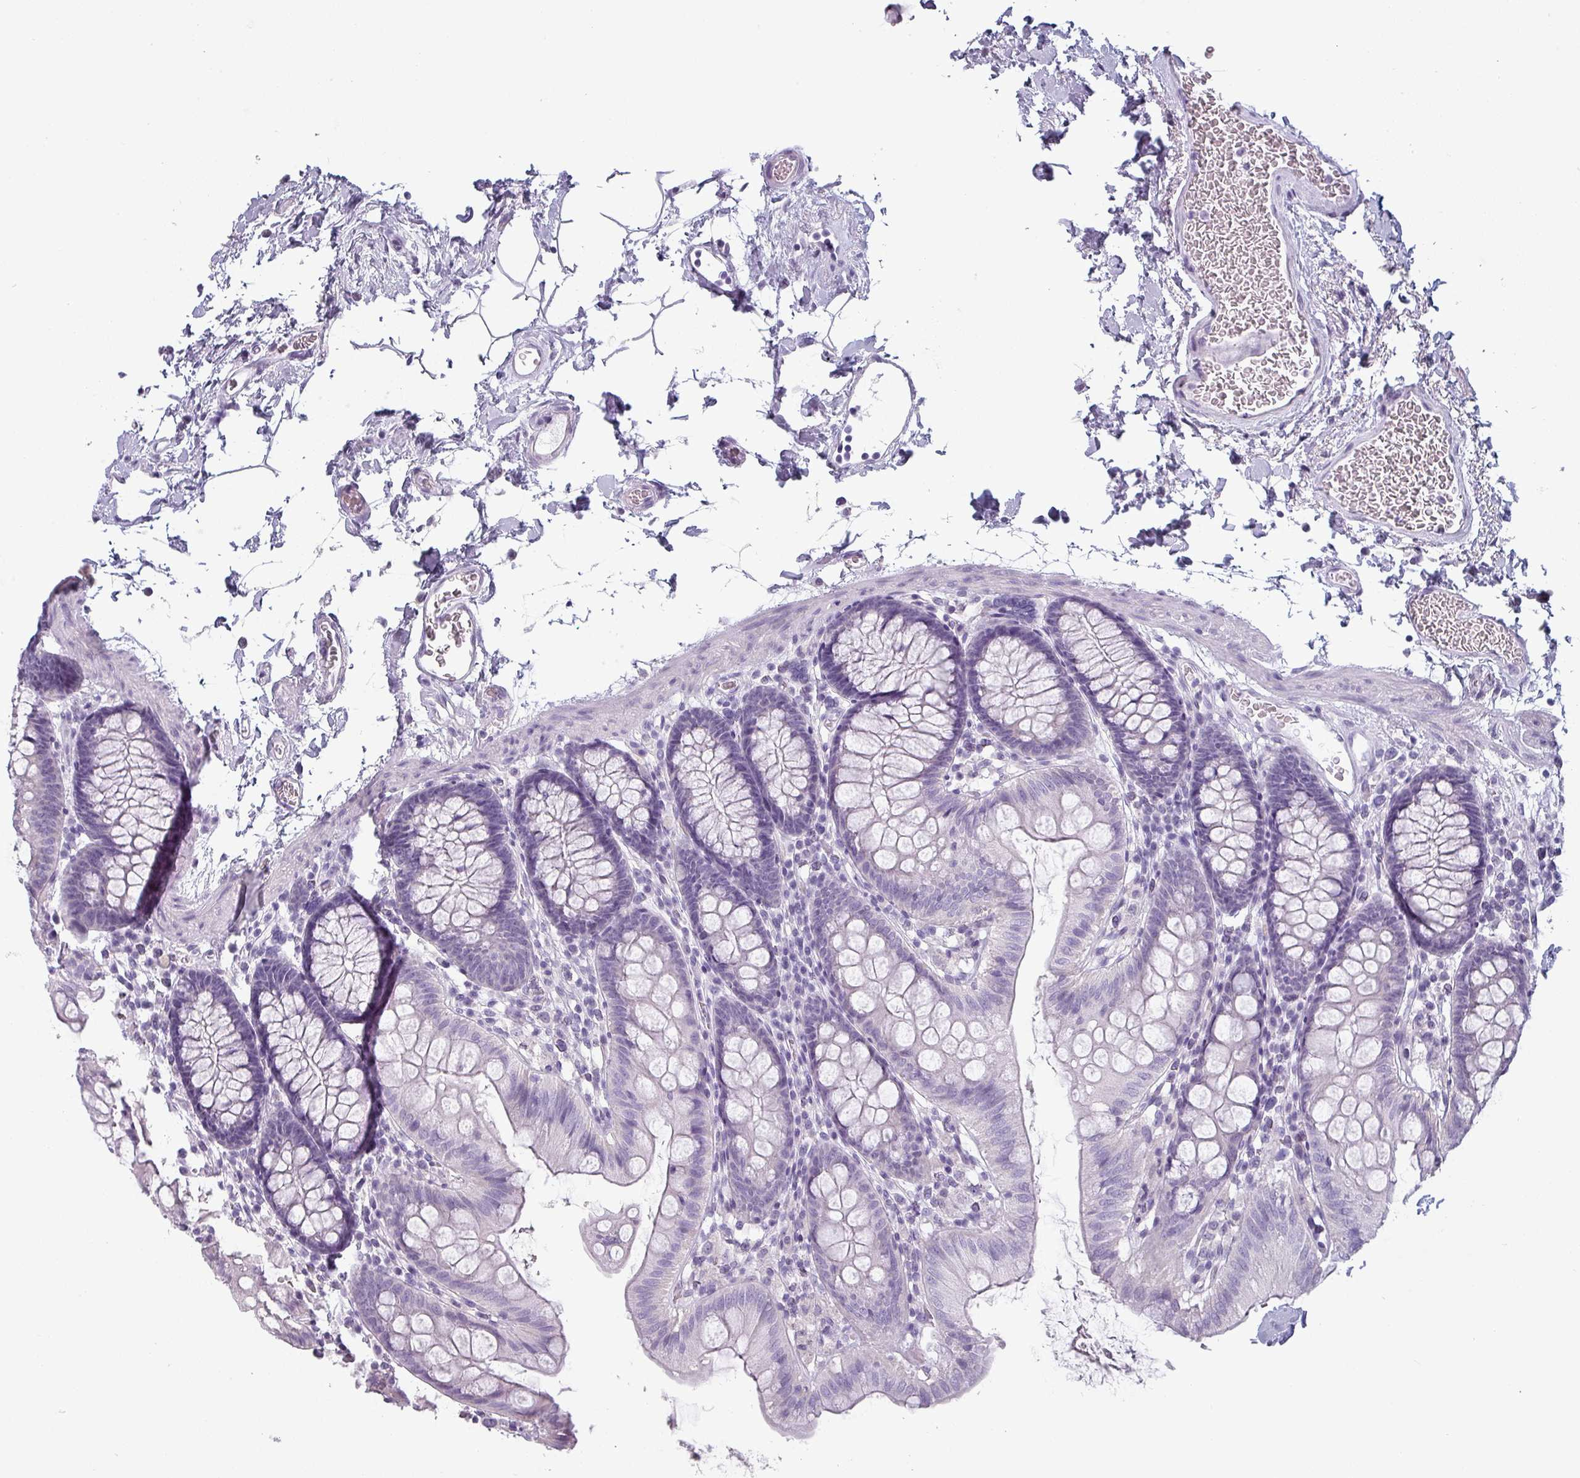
{"staining": {"intensity": "negative", "quantity": "none", "location": "none"}, "tissue": "colon", "cell_type": "Endothelial cells", "image_type": "normal", "snomed": [{"axis": "morphology", "description": "Normal tissue, NOS"}, {"axis": "topography", "description": "Colon"}], "caption": "This is a photomicrograph of immunohistochemistry (IHC) staining of benign colon, which shows no positivity in endothelial cells.", "gene": "SFTPA1", "patient": {"sex": "male", "age": 75}}